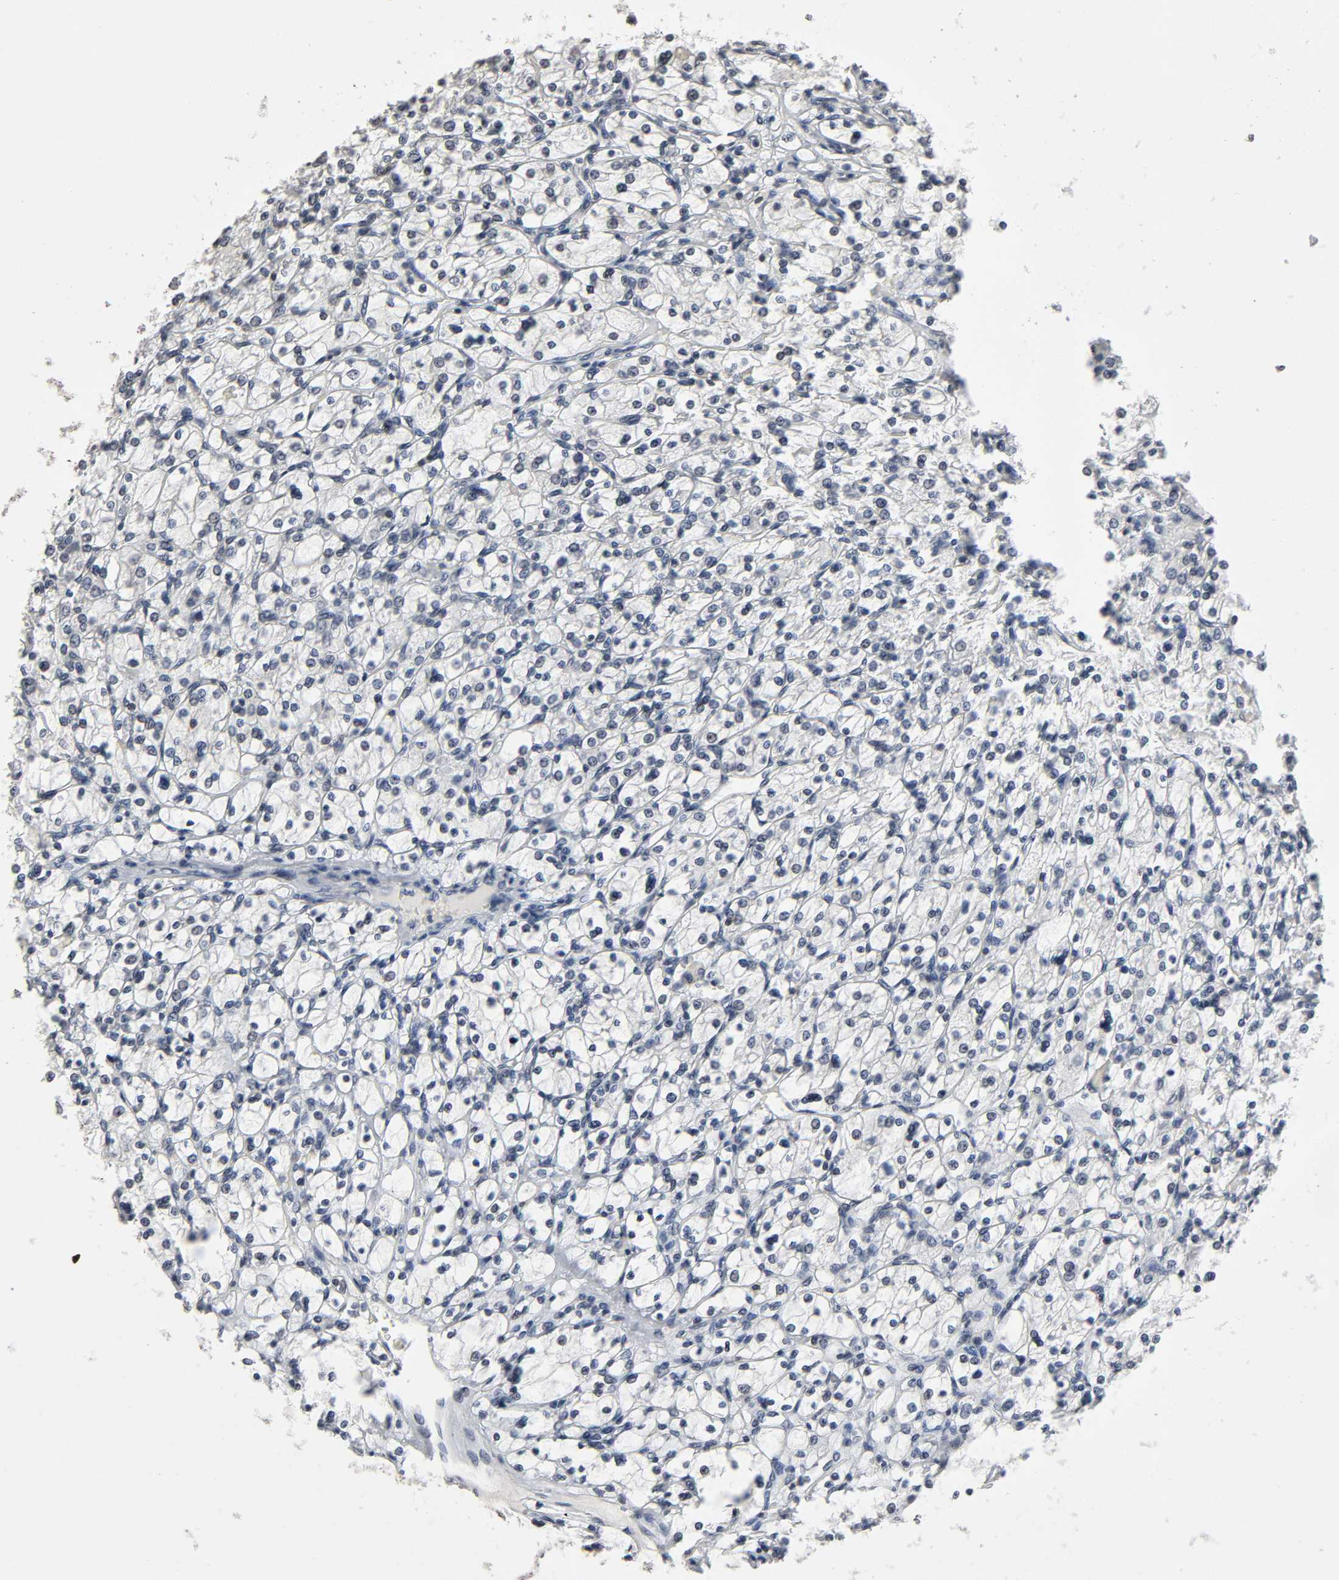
{"staining": {"intensity": "negative", "quantity": "none", "location": "none"}, "tissue": "renal cancer", "cell_type": "Tumor cells", "image_type": "cancer", "snomed": [{"axis": "morphology", "description": "Adenocarcinoma, NOS"}, {"axis": "topography", "description": "Kidney"}], "caption": "Renal cancer was stained to show a protein in brown. There is no significant expression in tumor cells.", "gene": "STK4", "patient": {"sex": "female", "age": 83}}